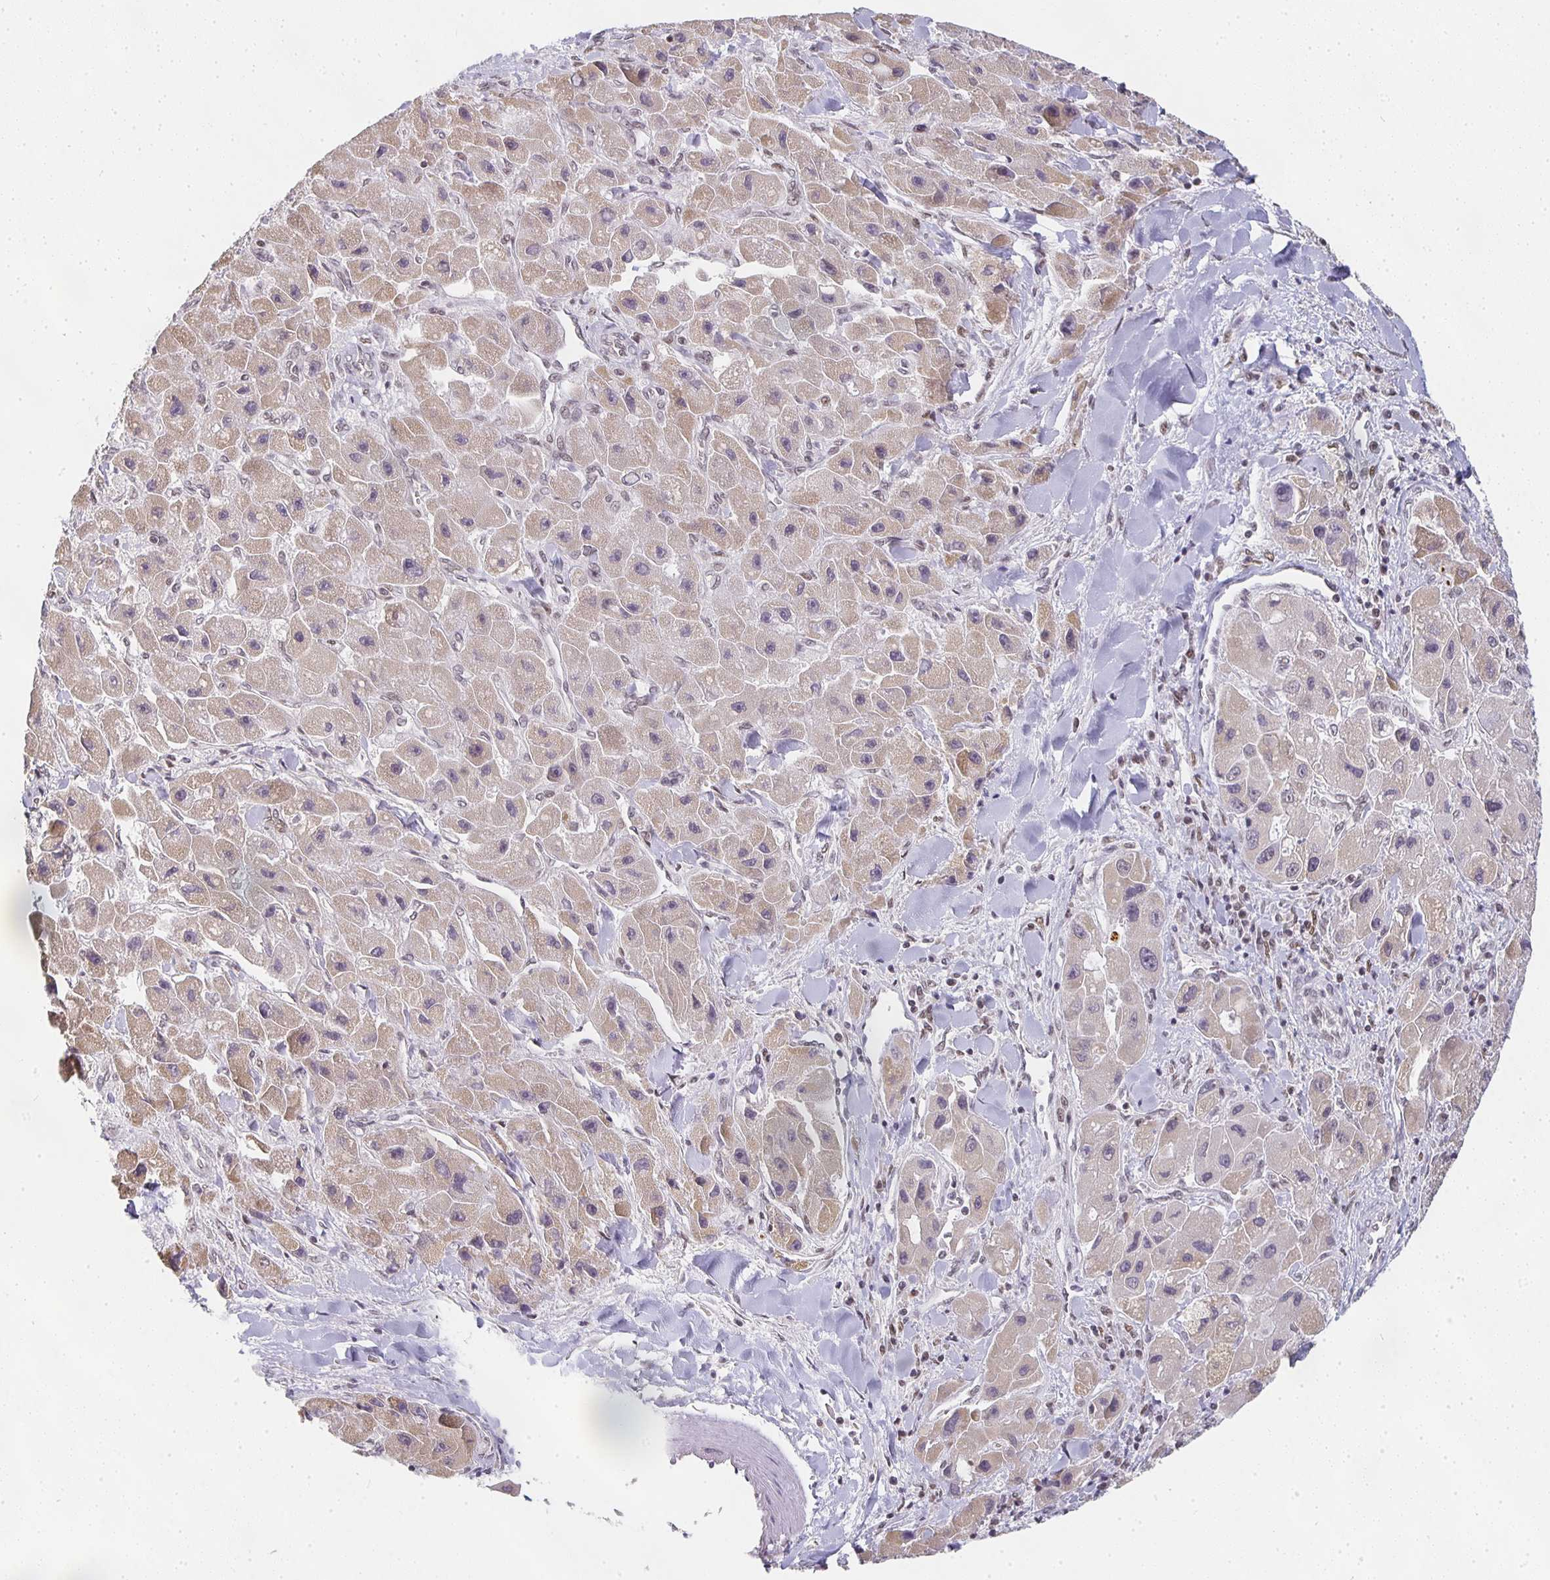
{"staining": {"intensity": "weak", "quantity": "25%-75%", "location": "cytoplasmic/membranous"}, "tissue": "liver cancer", "cell_type": "Tumor cells", "image_type": "cancer", "snomed": [{"axis": "morphology", "description": "Carcinoma, Hepatocellular, NOS"}, {"axis": "topography", "description": "Liver"}], "caption": "Immunohistochemistry (IHC) (DAB) staining of human liver cancer (hepatocellular carcinoma) exhibits weak cytoplasmic/membranous protein staining in approximately 25%-75% of tumor cells.", "gene": "SMARCA2", "patient": {"sex": "male", "age": 24}}